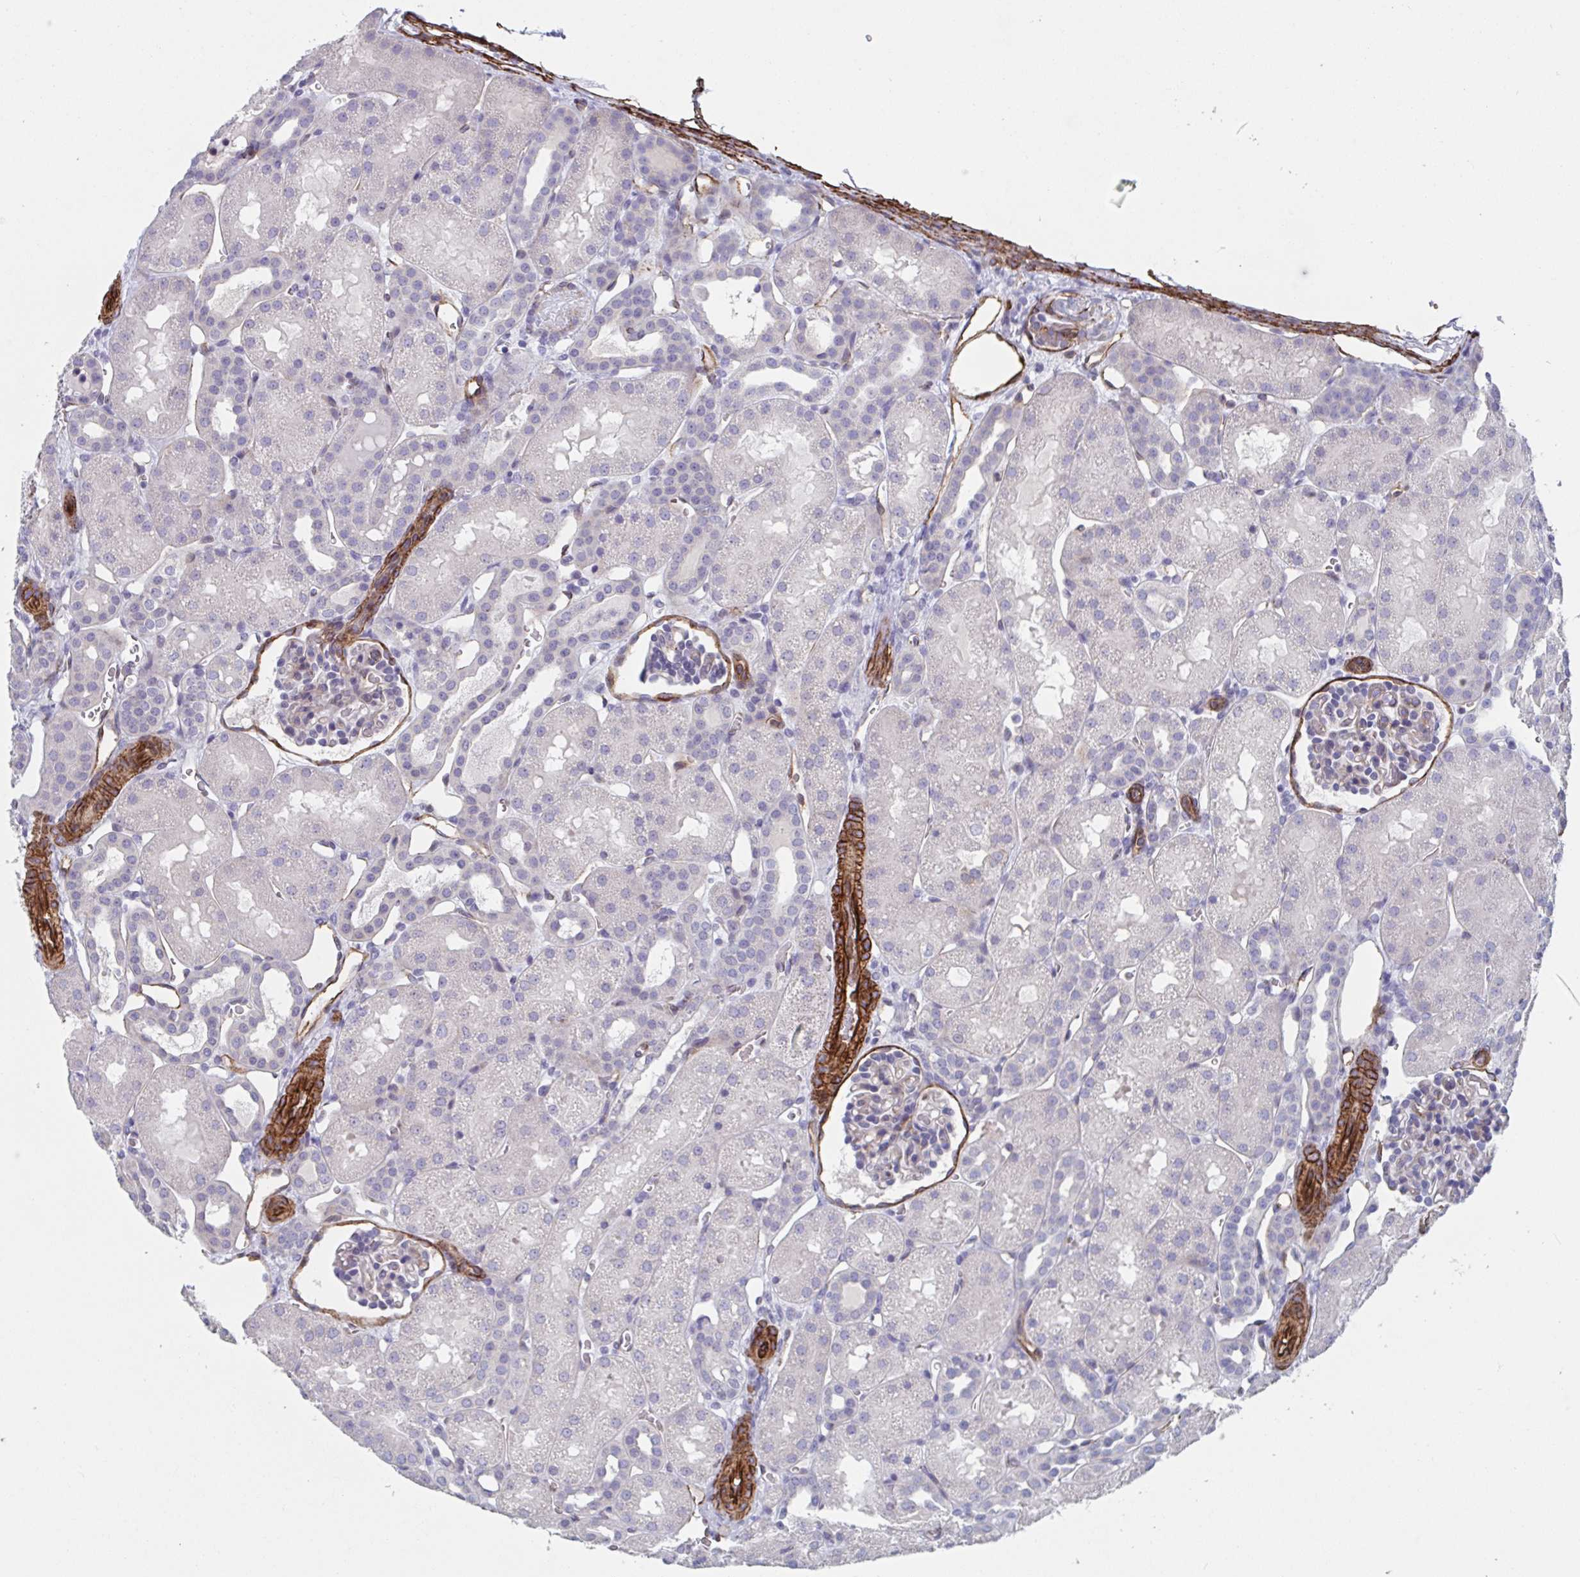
{"staining": {"intensity": "negative", "quantity": "none", "location": "none"}, "tissue": "kidney", "cell_type": "Cells in glomeruli", "image_type": "normal", "snomed": [{"axis": "morphology", "description": "Normal tissue, NOS"}, {"axis": "topography", "description": "Kidney"}], "caption": "Immunohistochemistry (IHC) photomicrograph of unremarkable kidney stained for a protein (brown), which demonstrates no staining in cells in glomeruli.", "gene": "CITED4", "patient": {"sex": "male", "age": 2}}